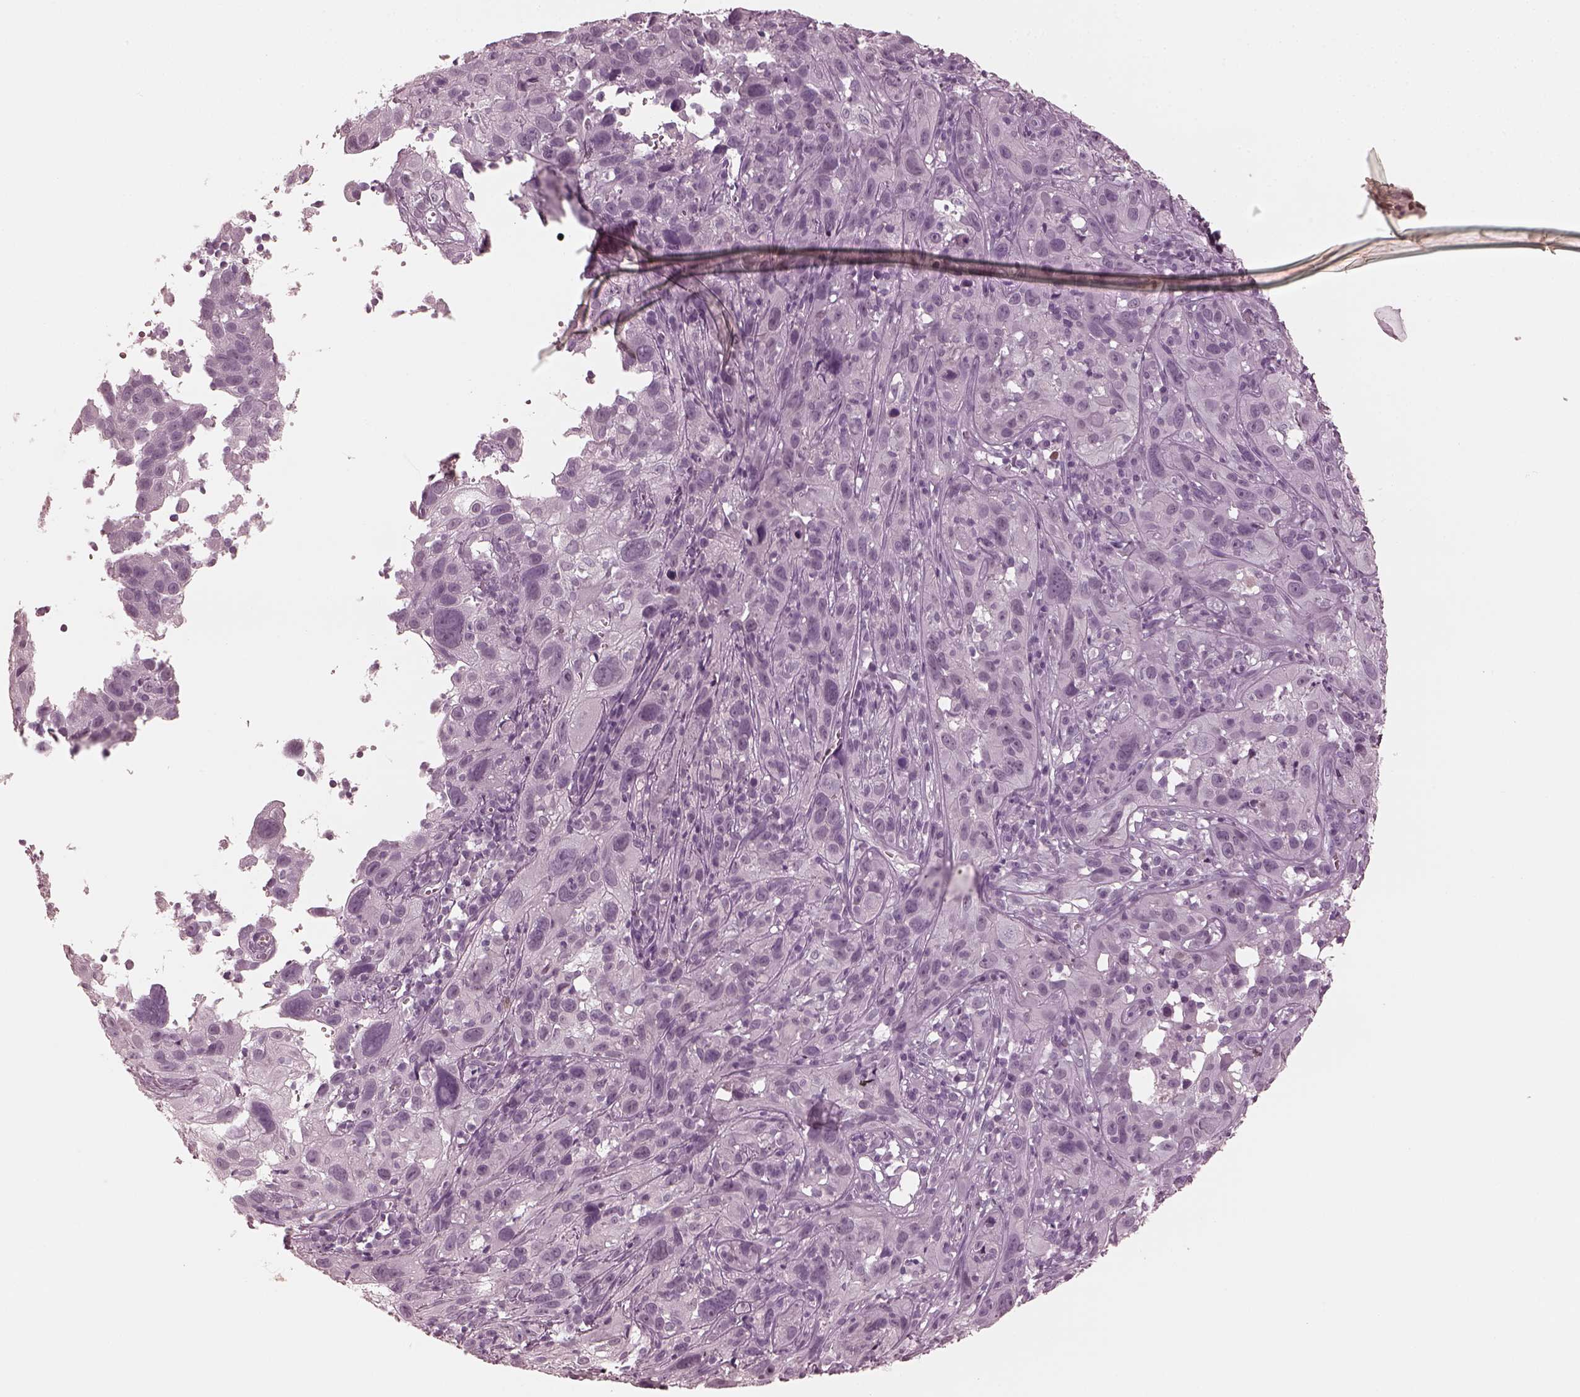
{"staining": {"intensity": "negative", "quantity": "none", "location": "none"}, "tissue": "cervical cancer", "cell_type": "Tumor cells", "image_type": "cancer", "snomed": [{"axis": "morphology", "description": "Squamous cell carcinoma, NOS"}, {"axis": "topography", "description": "Cervix"}], "caption": "Immunohistochemistry (IHC) micrograph of neoplastic tissue: human squamous cell carcinoma (cervical) stained with DAB exhibits no significant protein positivity in tumor cells.", "gene": "C2orf81", "patient": {"sex": "female", "age": 37}}